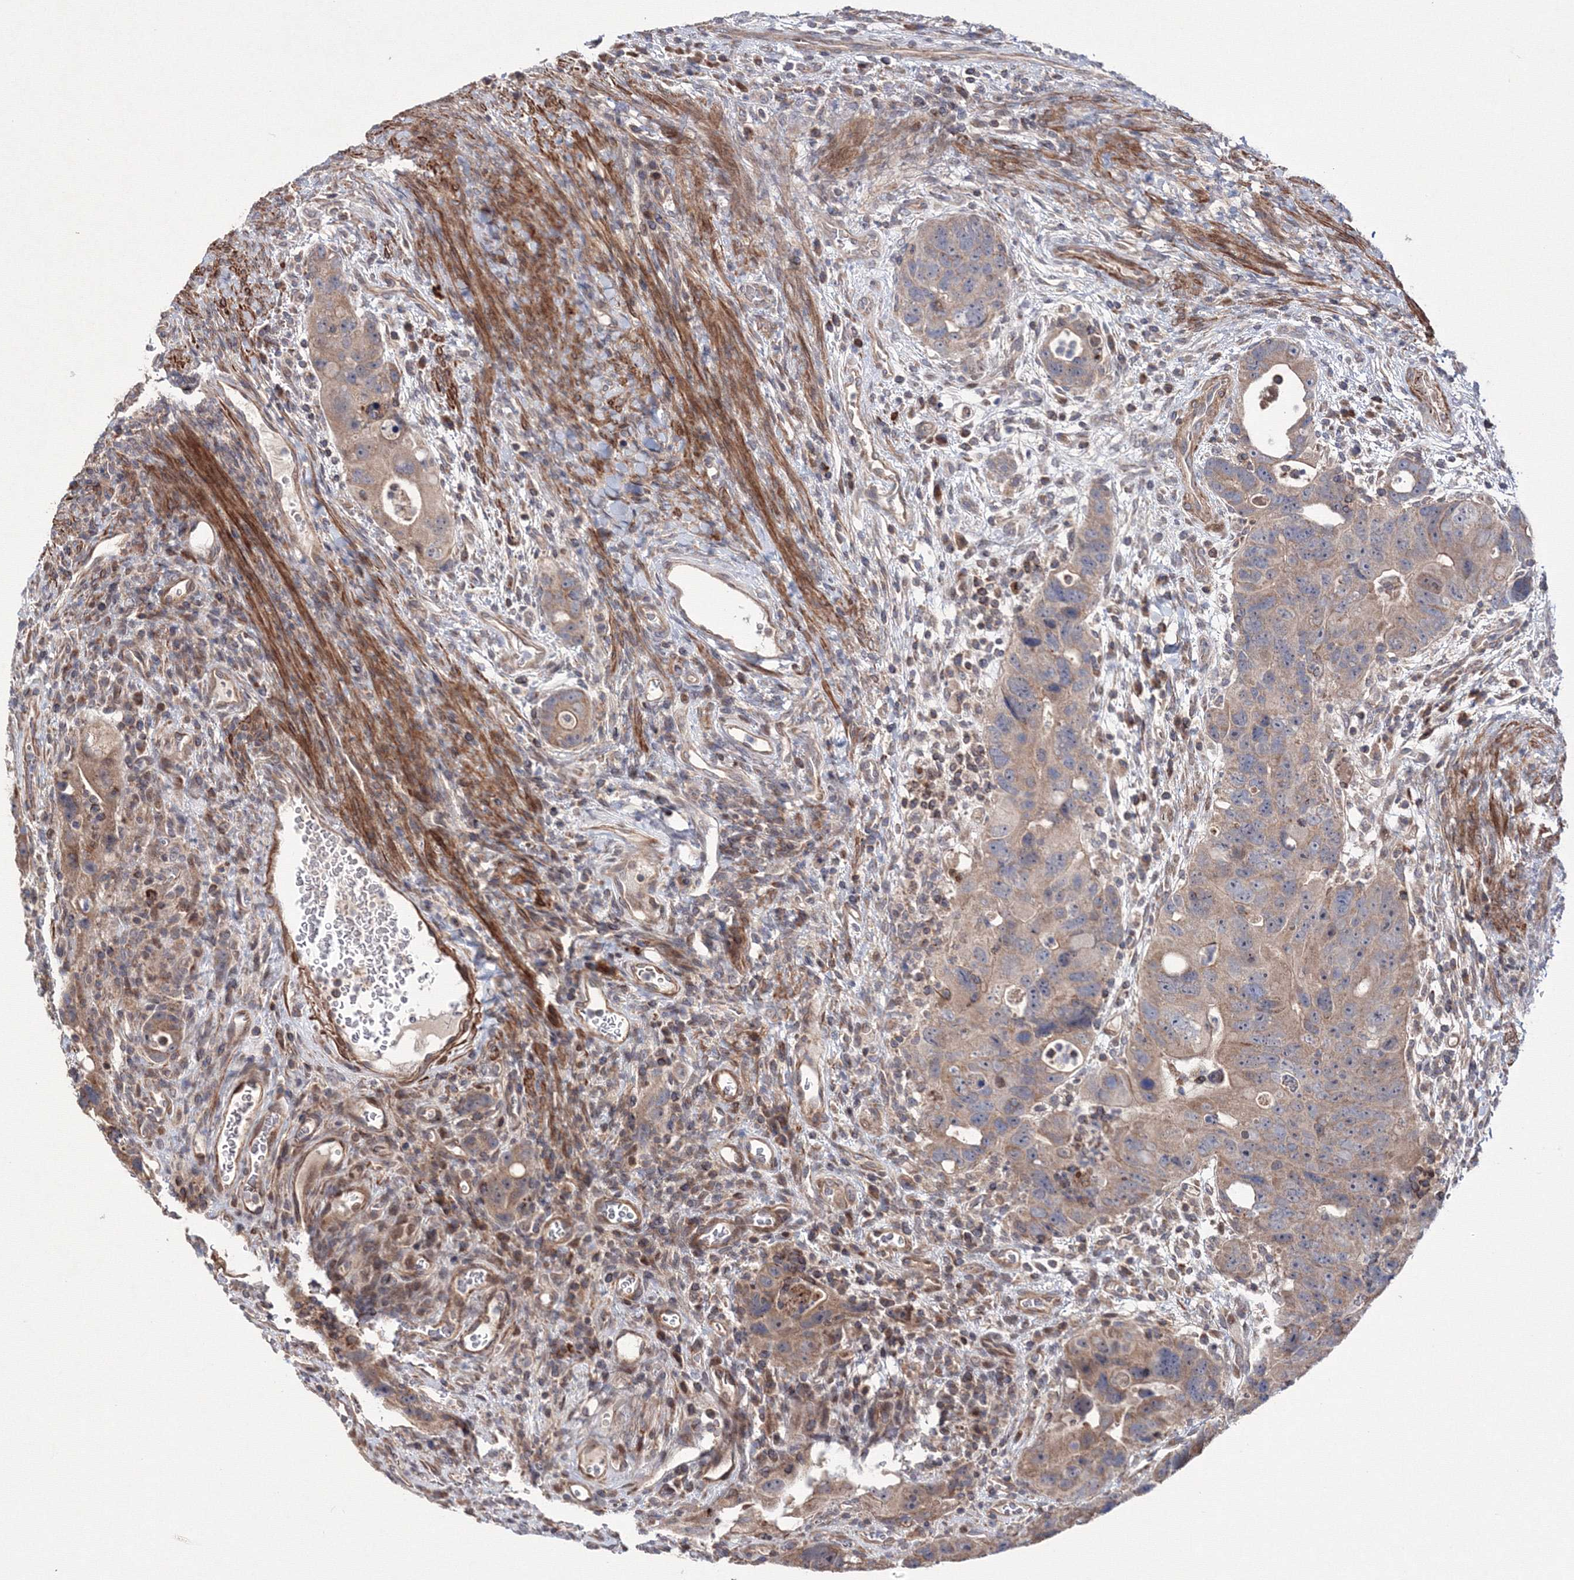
{"staining": {"intensity": "weak", "quantity": "25%-75%", "location": "cytoplasmic/membranous"}, "tissue": "colorectal cancer", "cell_type": "Tumor cells", "image_type": "cancer", "snomed": [{"axis": "morphology", "description": "Adenocarcinoma, NOS"}, {"axis": "topography", "description": "Rectum"}], "caption": "Protein staining shows weak cytoplasmic/membranous expression in about 25%-75% of tumor cells in adenocarcinoma (colorectal).", "gene": "PPP2R2B", "patient": {"sex": "male", "age": 59}}